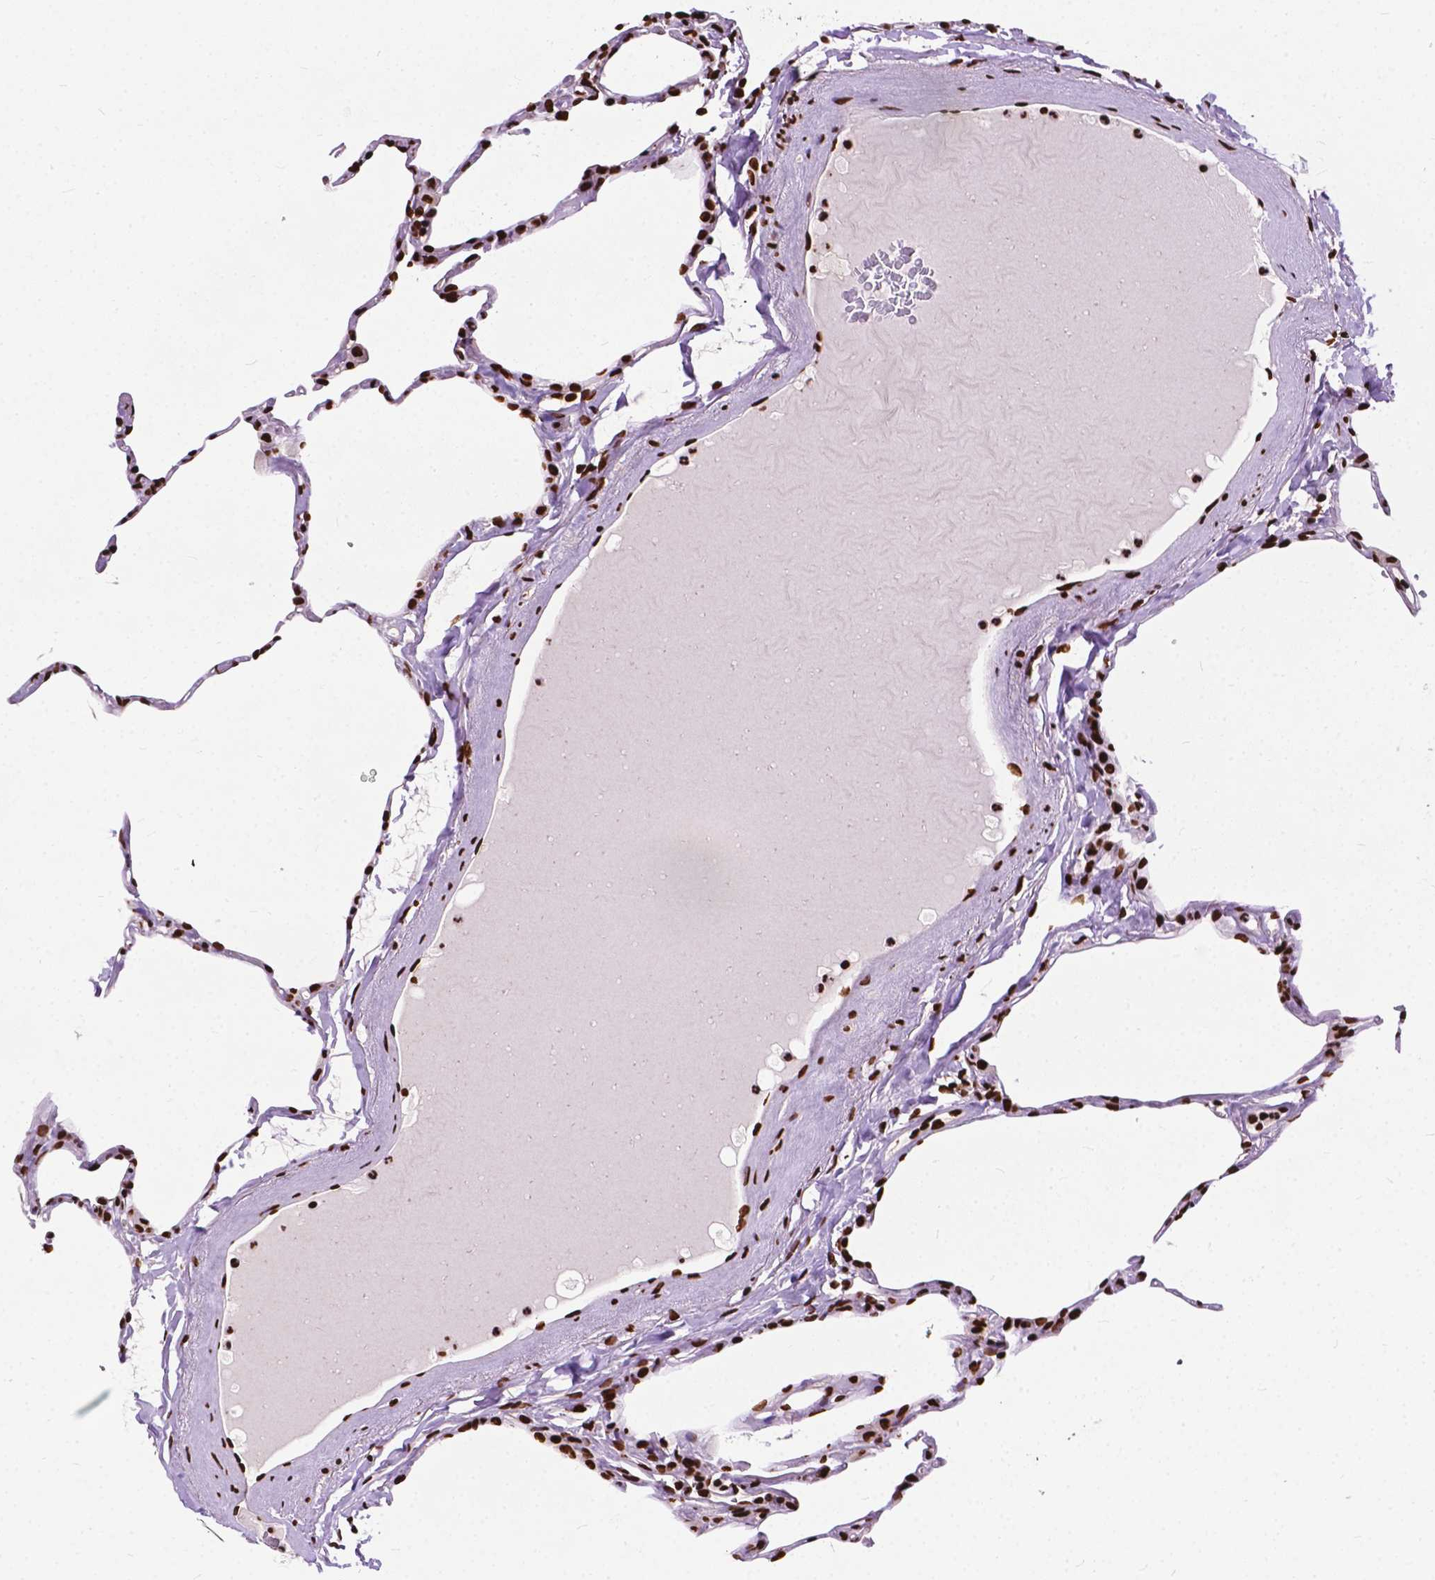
{"staining": {"intensity": "strong", "quantity": ">75%", "location": "nuclear"}, "tissue": "lung", "cell_type": "Alveolar cells", "image_type": "normal", "snomed": [{"axis": "morphology", "description": "Normal tissue, NOS"}, {"axis": "topography", "description": "Lung"}], "caption": "This image reveals immunohistochemistry staining of normal human lung, with high strong nuclear staining in about >75% of alveolar cells.", "gene": "SMIM5", "patient": {"sex": "male", "age": 65}}